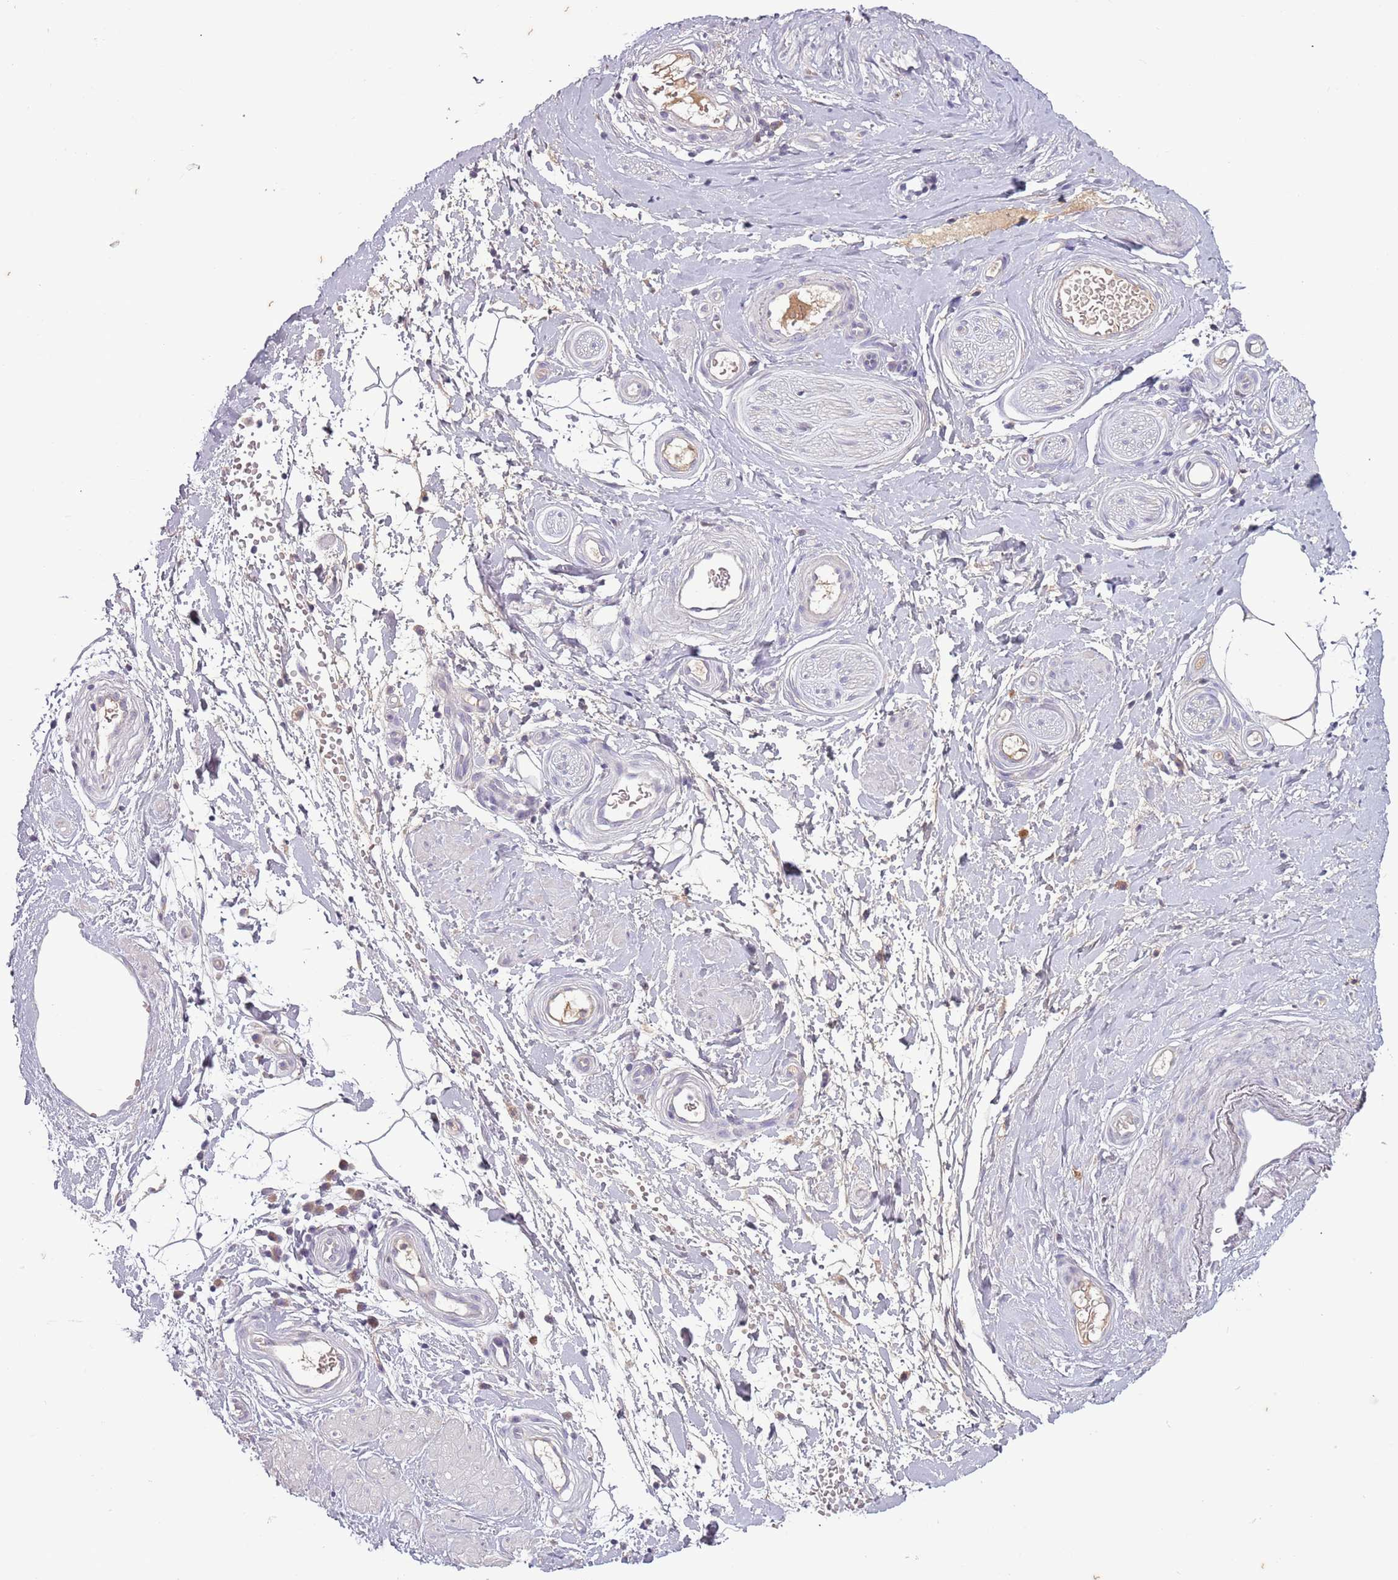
{"staining": {"intensity": "negative", "quantity": "none", "location": "none"}, "tissue": "adipose tissue", "cell_type": "Adipocytes", "image_type": "normal", "snomed": [{"axis": "morphology", "description": "Normal tissue, NOS"}, {"axis": "topography", "description": "Soft tissue"}, {"axis": "topography", "description": "Vascular tissue"}], "caption": "Histopathology image shows no protein expression in adipocytes of unremarkable adipose tissue.", "gene": "SYS1", "patient": {"sex": "male", "age": 41}}